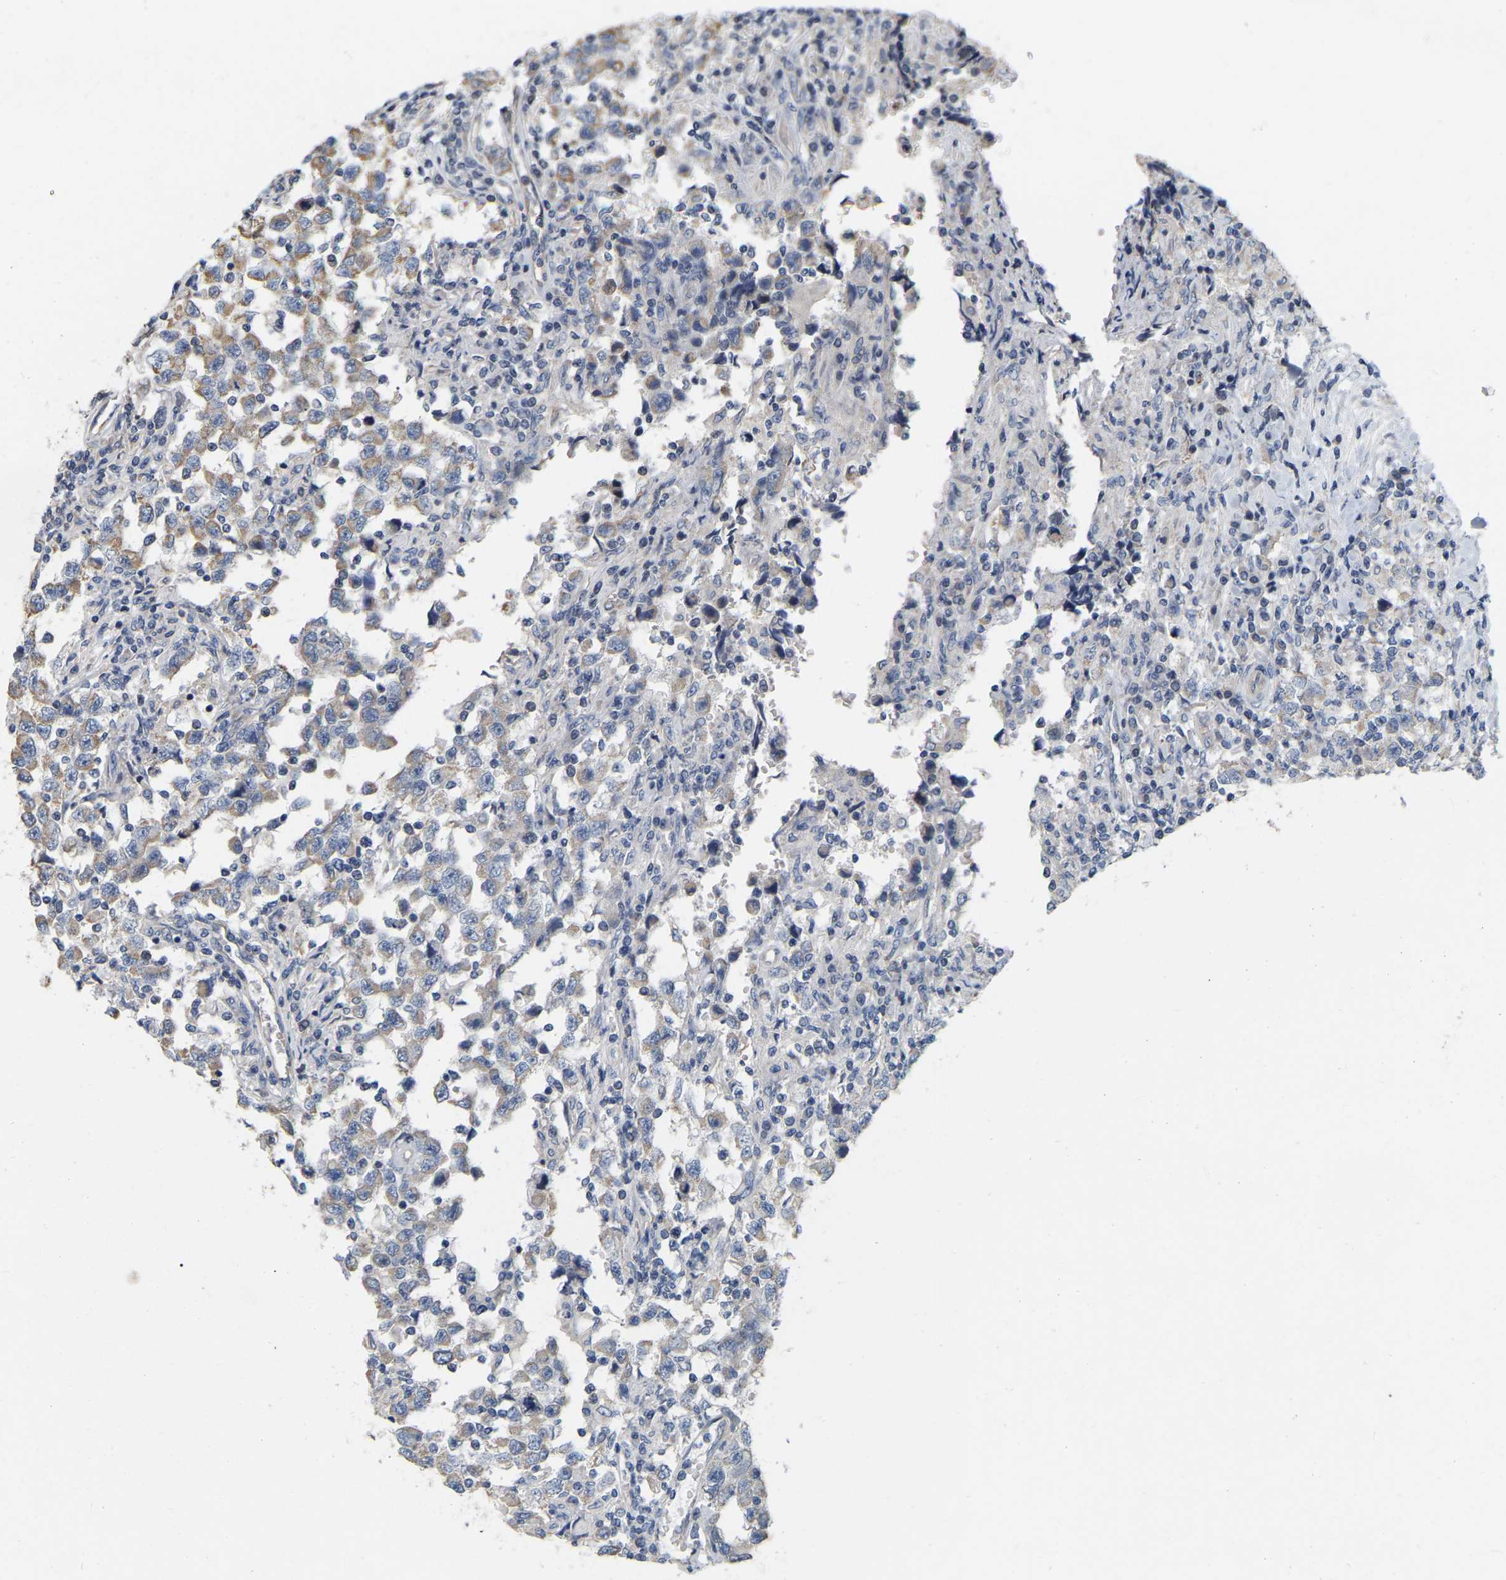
{"staining": {"intensity": "moderate", "quantity": "<25%", "location": "cytoplasmic/membranous"}, "tissue": "testis cancer", "cell_type": "Tumor cells", "image_type": "cancer", "snomed": [{"axis": "morphology", "description": "Carcinoma, Embryonal, NOS"}, {"axis": "topography", "description": "Testis"}], "caption": "Protein staining exhibits moderate cytoplasmic/membranous expression in approximately <25% of tumor cells in testis embryonal carcinoma.", "gene": "SSH1", "patient": {"sex": "male", "age": 21}}